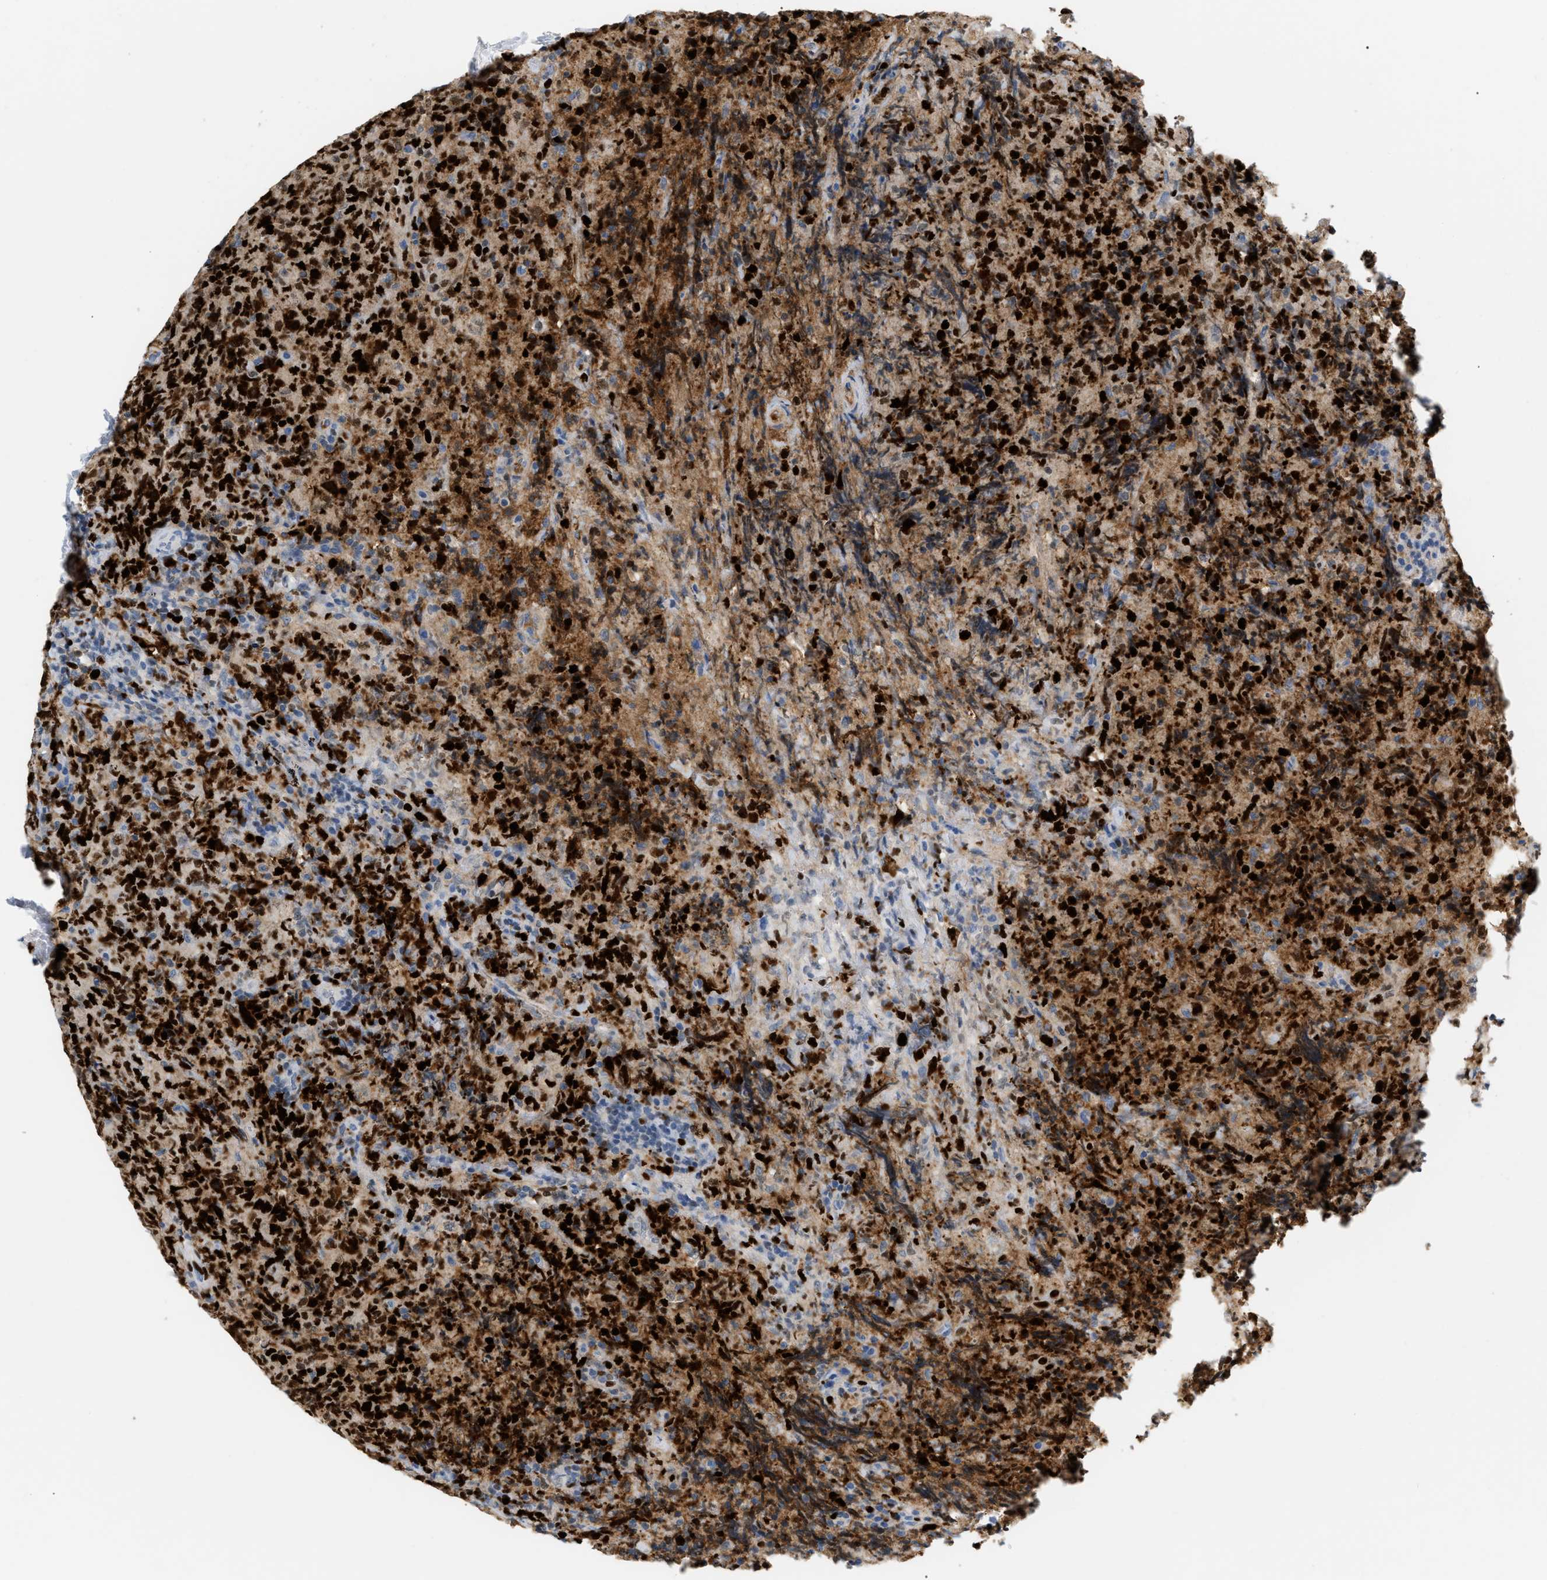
{"staining": {"intensity": "strong", "quantity": ">75%", "location": "nuclear"}, "tissue": "lymphoma", "cell_type": "Tumor cells", "image_type": "cancer", "snomed": [{"axis": "morphology", "description": "Malignant lymphoma, non-Hodgkin's type, High grade"}, {"axis": "topography", "description": "Tonsil"}], "caption": "Immunohistochemistry staining of malignant lymphoma, non-Hodgkin's type (high-grade), which reveals high levels of strong nuclear staining in approximately >75% of tumor cells indicating strong nuclear protein expression. The staining was performed using DAB (brown) for protein detection and nuclei were counterstained in hematoxylin (blue).", "gene": "MCM7", "patient": {"sex": "female", "age": 36}}